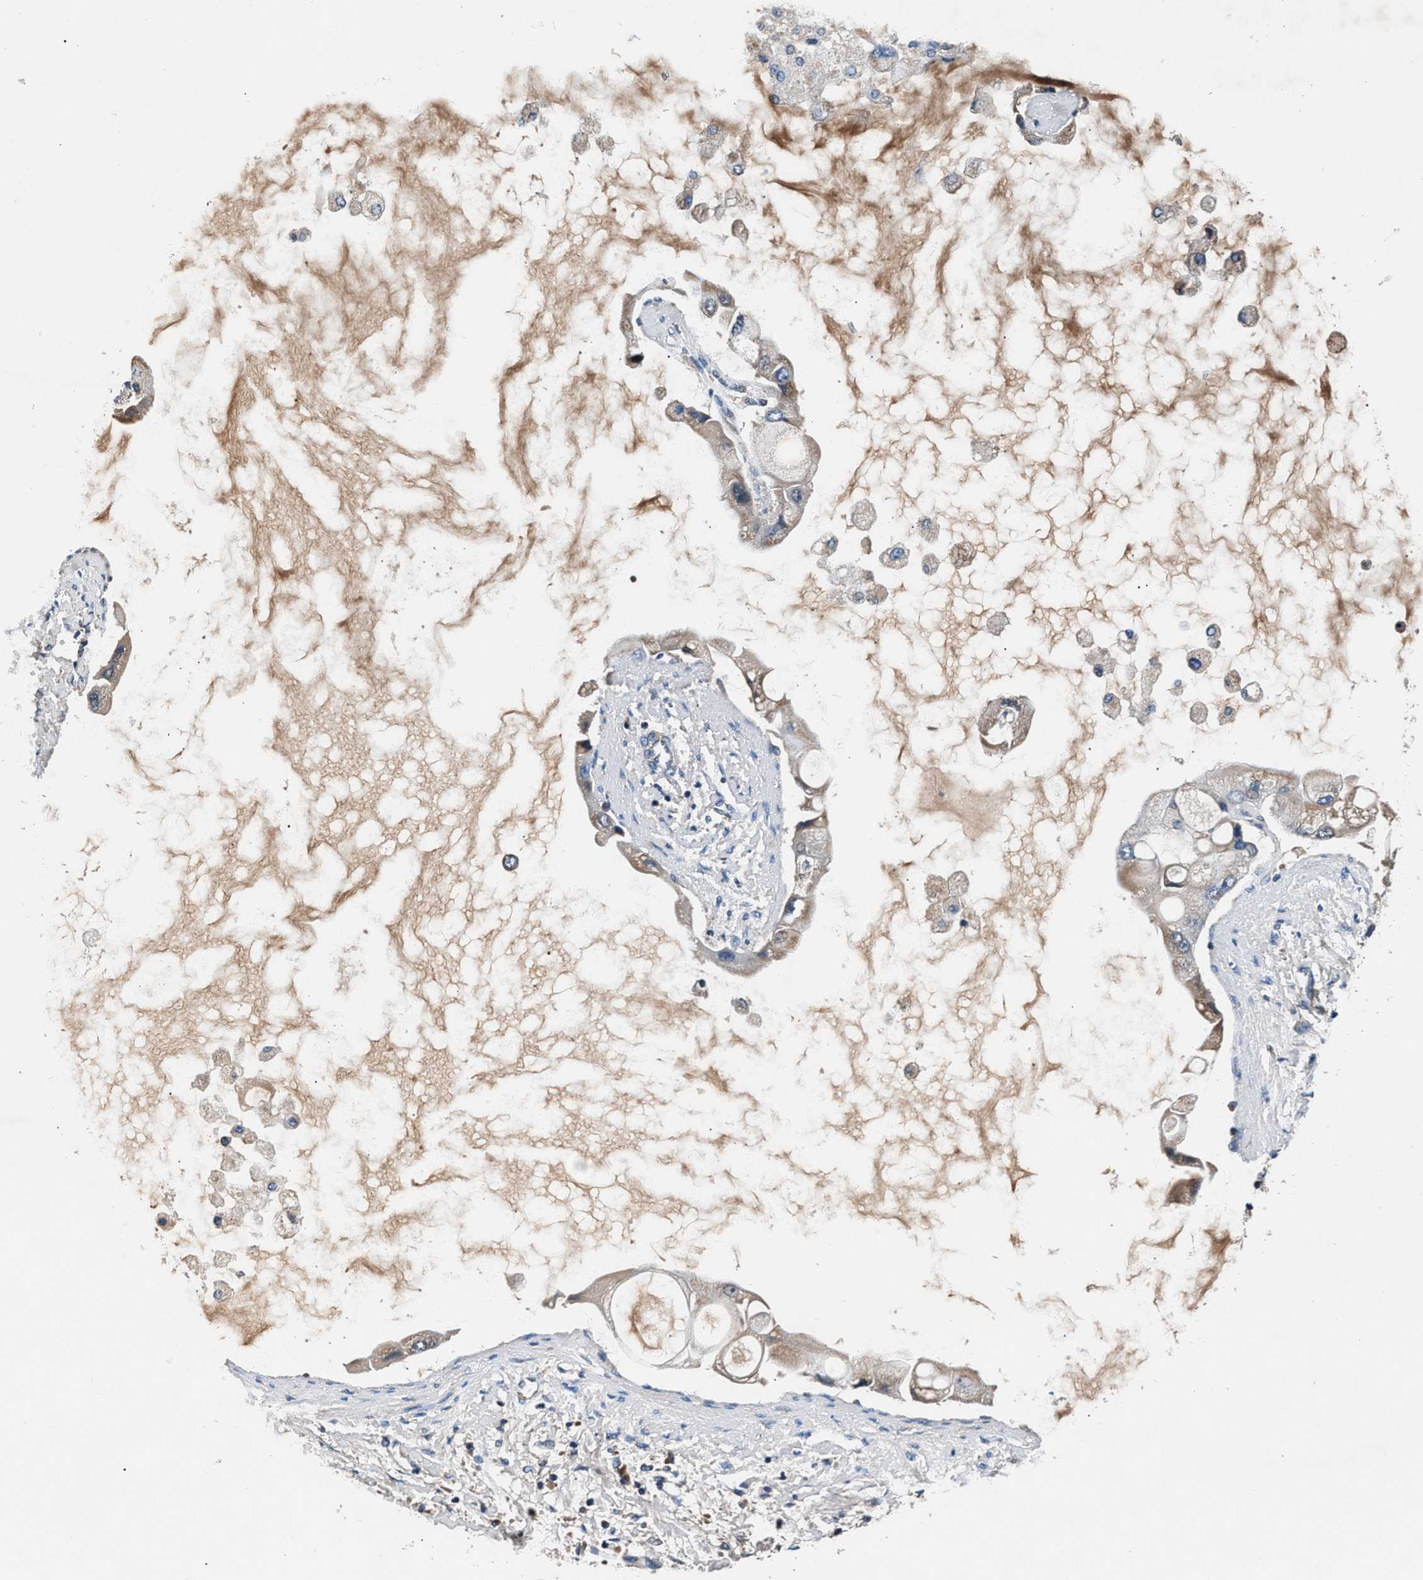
{"staining": {"intensity": "weak", "quantity": "25%-75%", "location": "cytoplasmic/membranous"}, "tissue": "liver cancer", "cell_type": "Tumor cells", "image_type": "cancer", "snomed": [{"axis": "morphology", "description": "Cholangiocarcinoma"}, {"axis": "topography", "description": "Liver"}], "caption": "The photomicrograph exhibits immunohistochemical staining of cholangiocarcinoma (liver). There is weak cytoplasmic/membranous positivity is identified in approximately 25%-75% of tumor cells. The protein is shown in brown color, while the nuclei are stained blue.", "gene": "IMMT", "patient": {"sex": "male", "age": 50}}